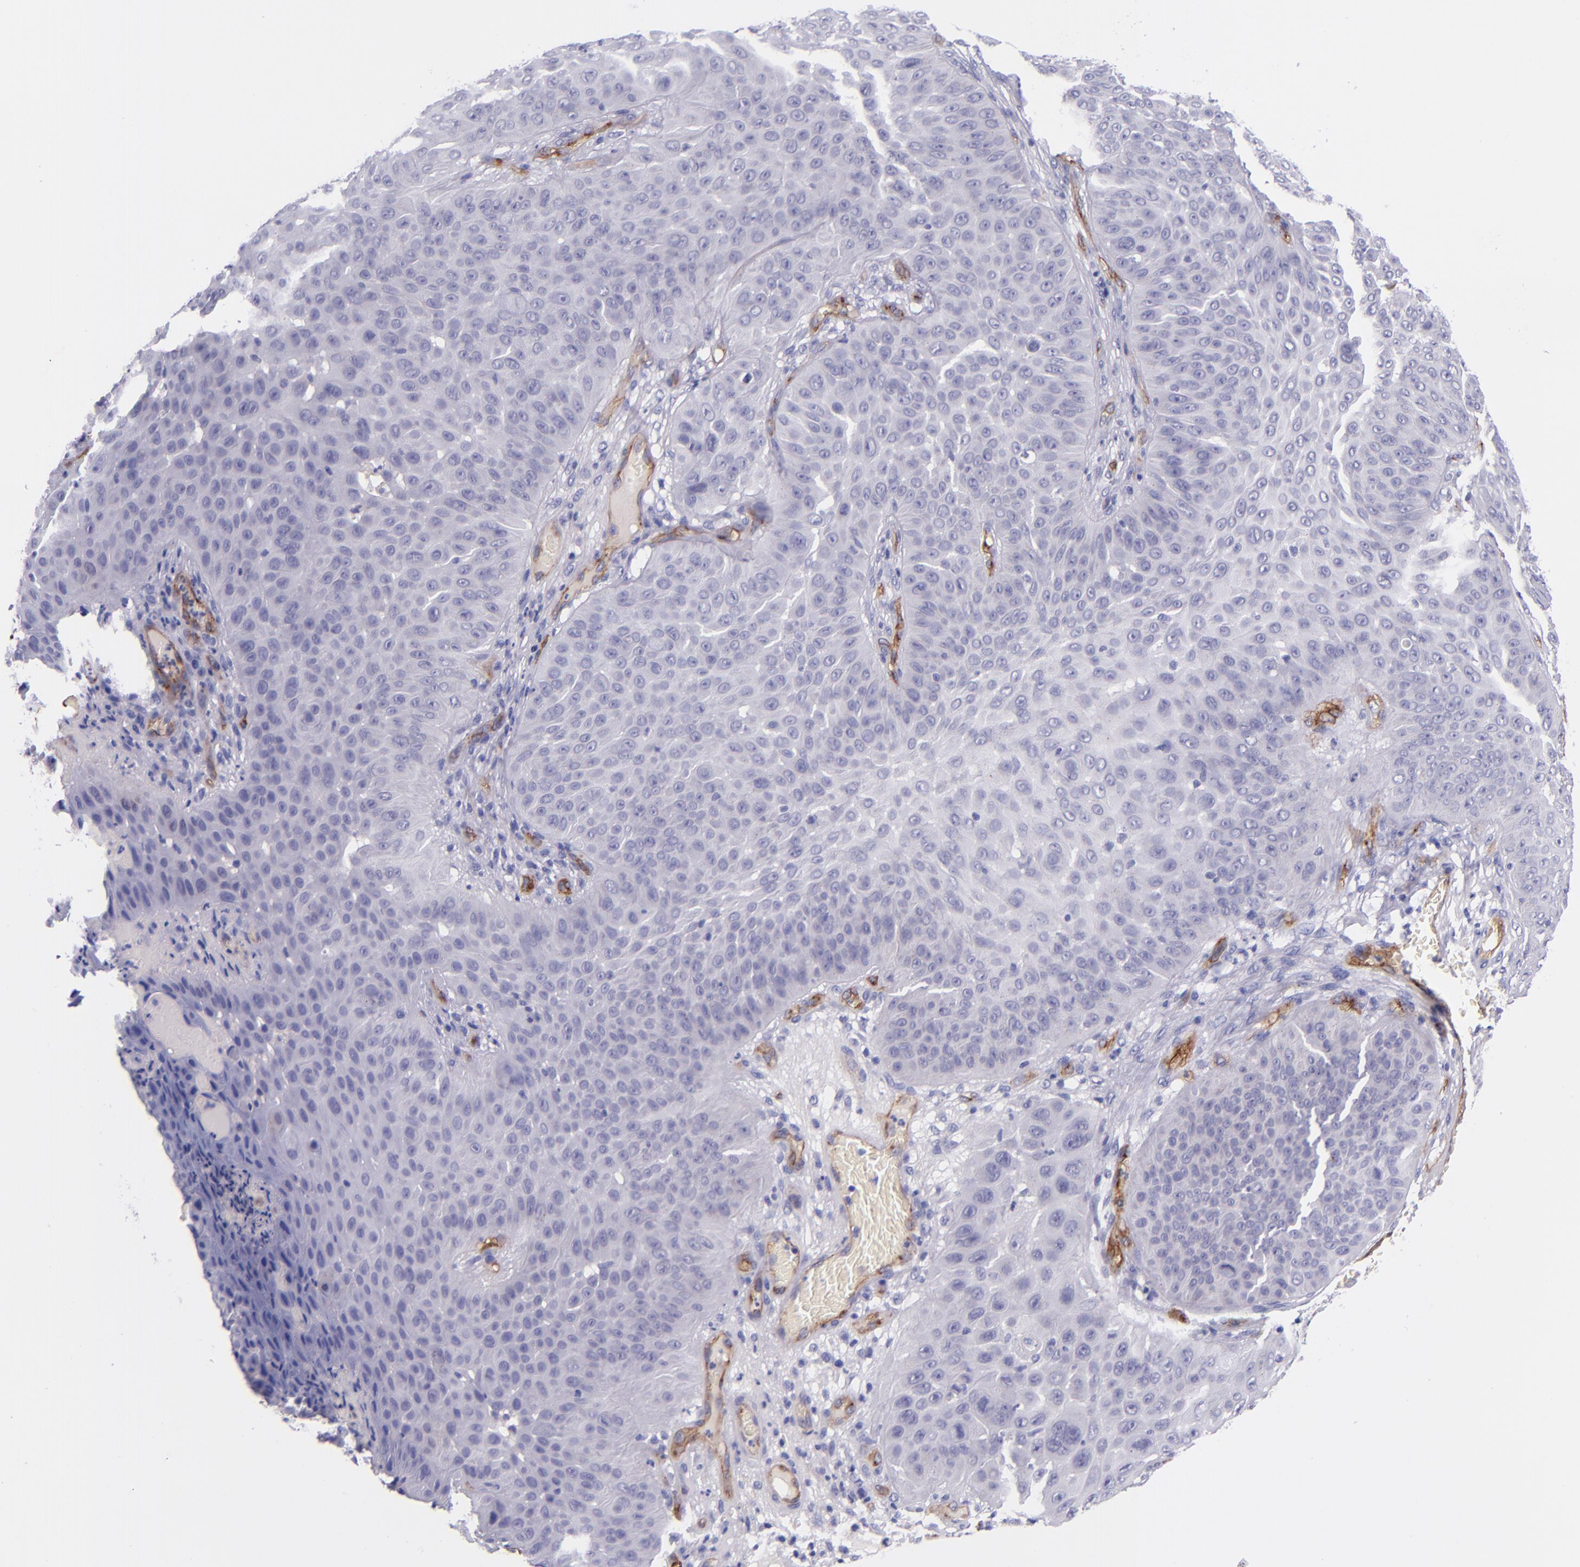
{"staining": {"intensity": "negative", "quantity": "none", "location": "none"}, "tissue": "skin cancer", "cell_type": "Tumor cells", "image_type": "cancer", "snomed": [{"axis": "morphology", "description": "Squamous cell carcinoma, NOS"}, {"axis": "topography", "description": "Skin"}], "caption": "Tumor cells show no significant staining in skin cancer (squamous cell carcinoma).", "gene": "NOS3", "patient": {"sex": "male", "age": 82}}